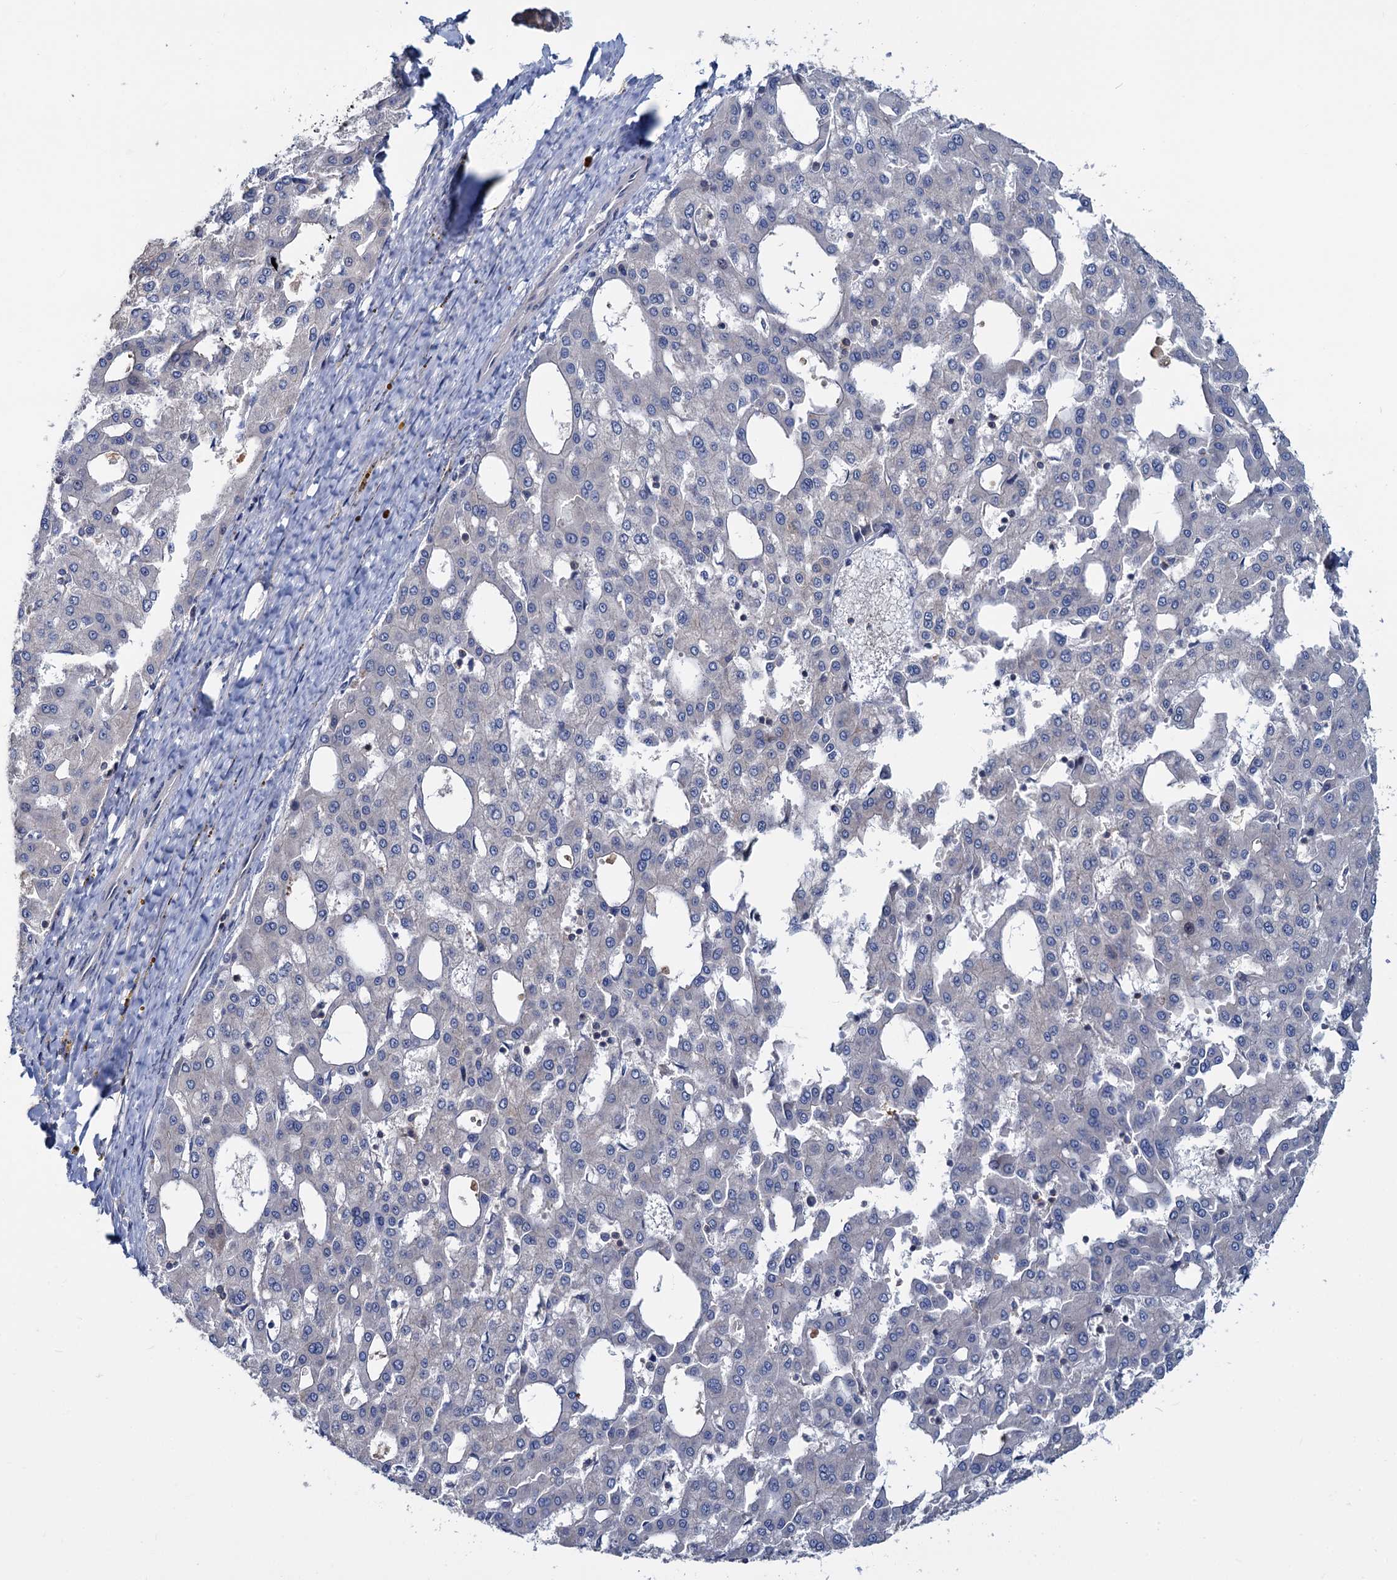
{"staining": {"intensity": "negative", "quantity": "none", "location": "none"}, "tissue": "liver cancer", "cell_type": "Tumor cells", "image_type": "cancer", "snomed": [{"axis": "morphology", "description": "Carcinoma, Hepatocellular, NOS"}, {"axis": "topography", "description": "Liver"}], "caption": "IHC of liver hepatocellular carcinoma displays no staining in tumor cells.", "gene": "LRCH4", "patient": {"sex": "male", "age": 47}}